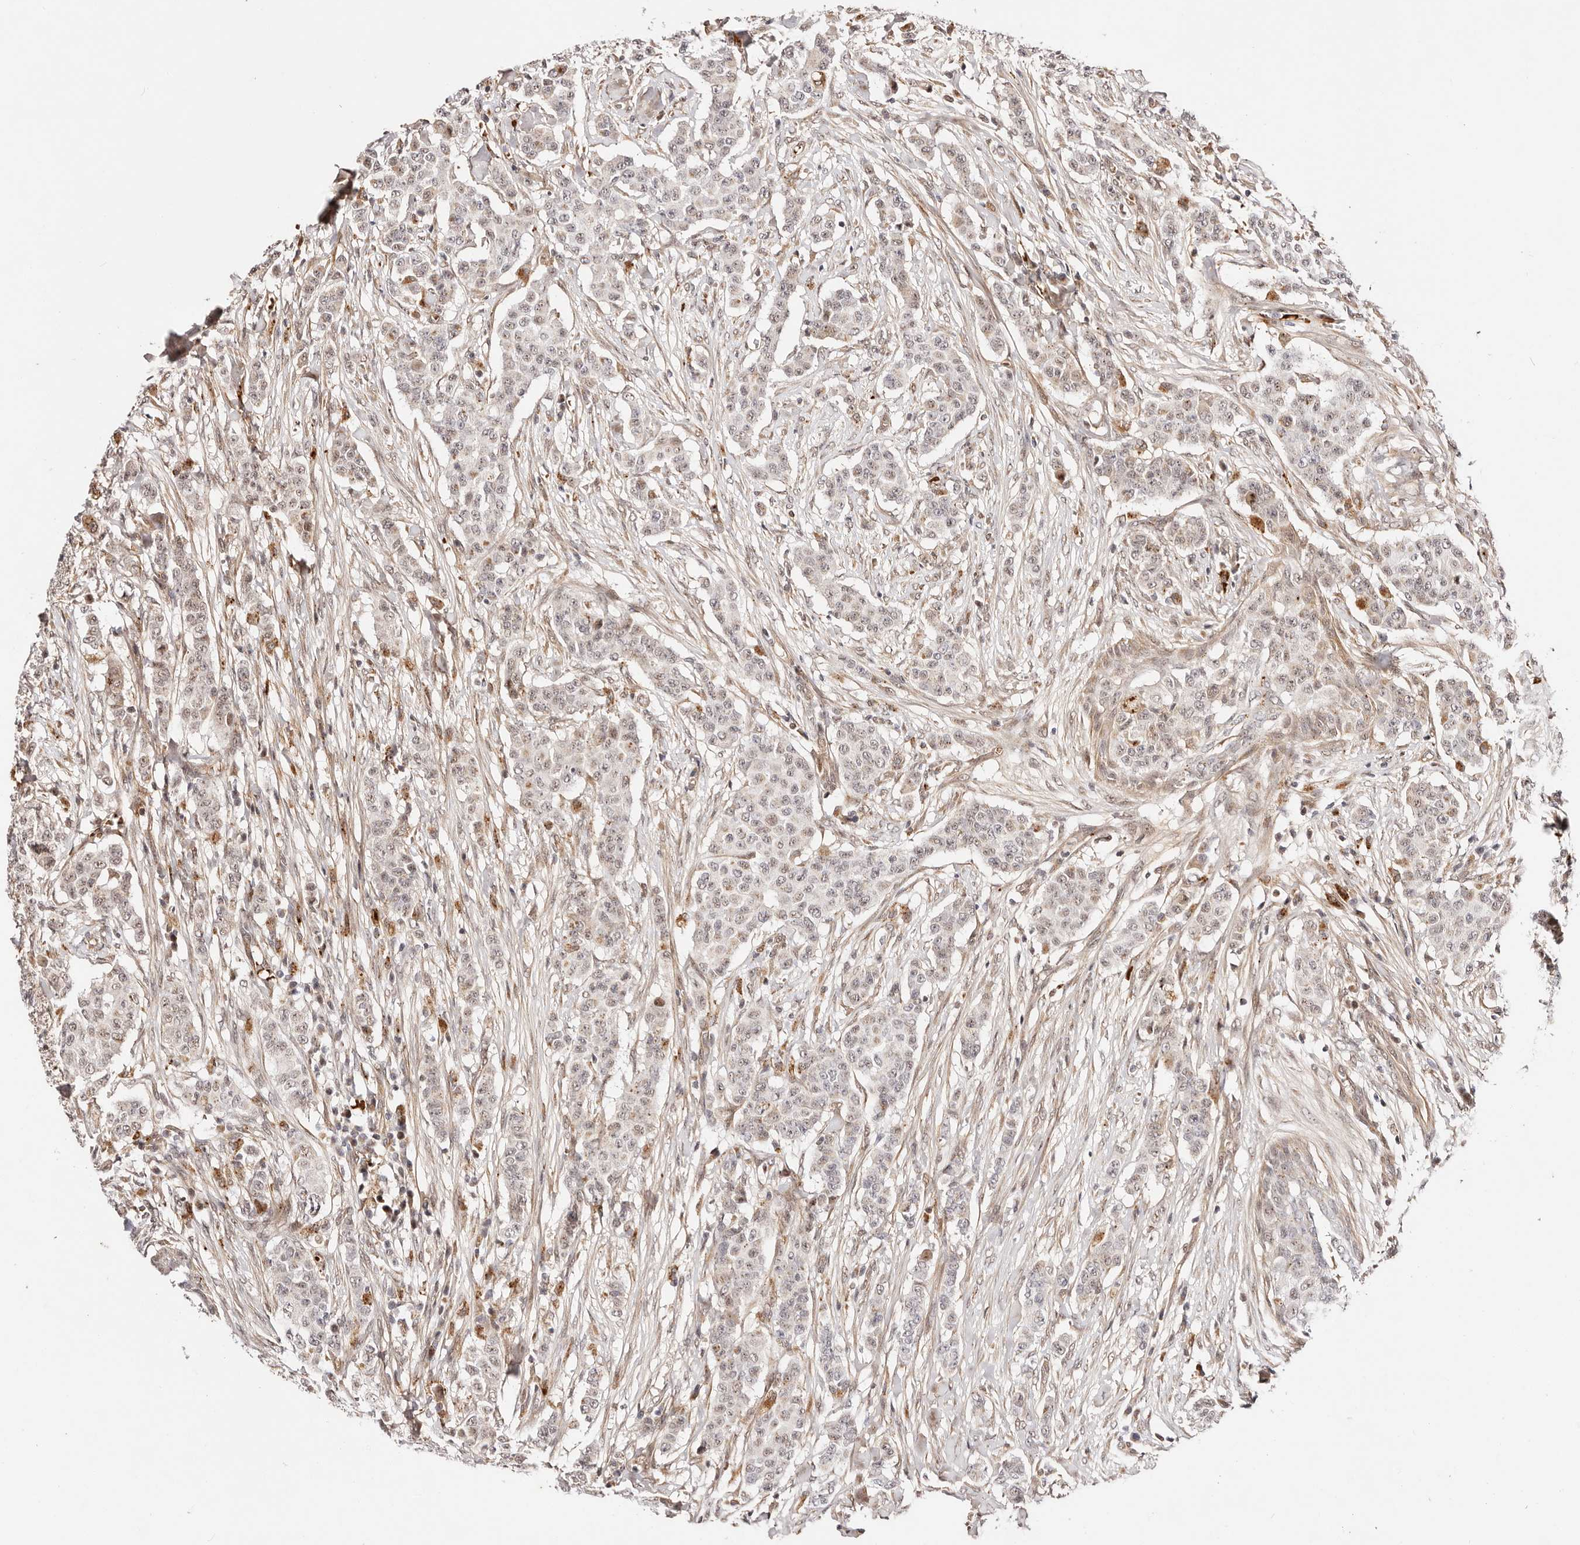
{"staining": {"intensity": "weak", "quantity": "25%-75%", "location": "nuclear"}, "tissue": "breast cancer", "cell_type": "Tumor cells", "image_type": "cancer", "snomed": [{"axis": "morphology", "description": "Duct carcinoma"}, {"axis": "topography", "description": "Breast"}], "caption": "Immunohistochemistry (IHC) micrograph of breast invasive ductal carcinoma stained for a protein (brown), which displays low levels of weak nuclear positivity in approximately 25%-75% of tumor cells.", "gene": "WRN", "patient": {"sex": "female", "age": 40}}